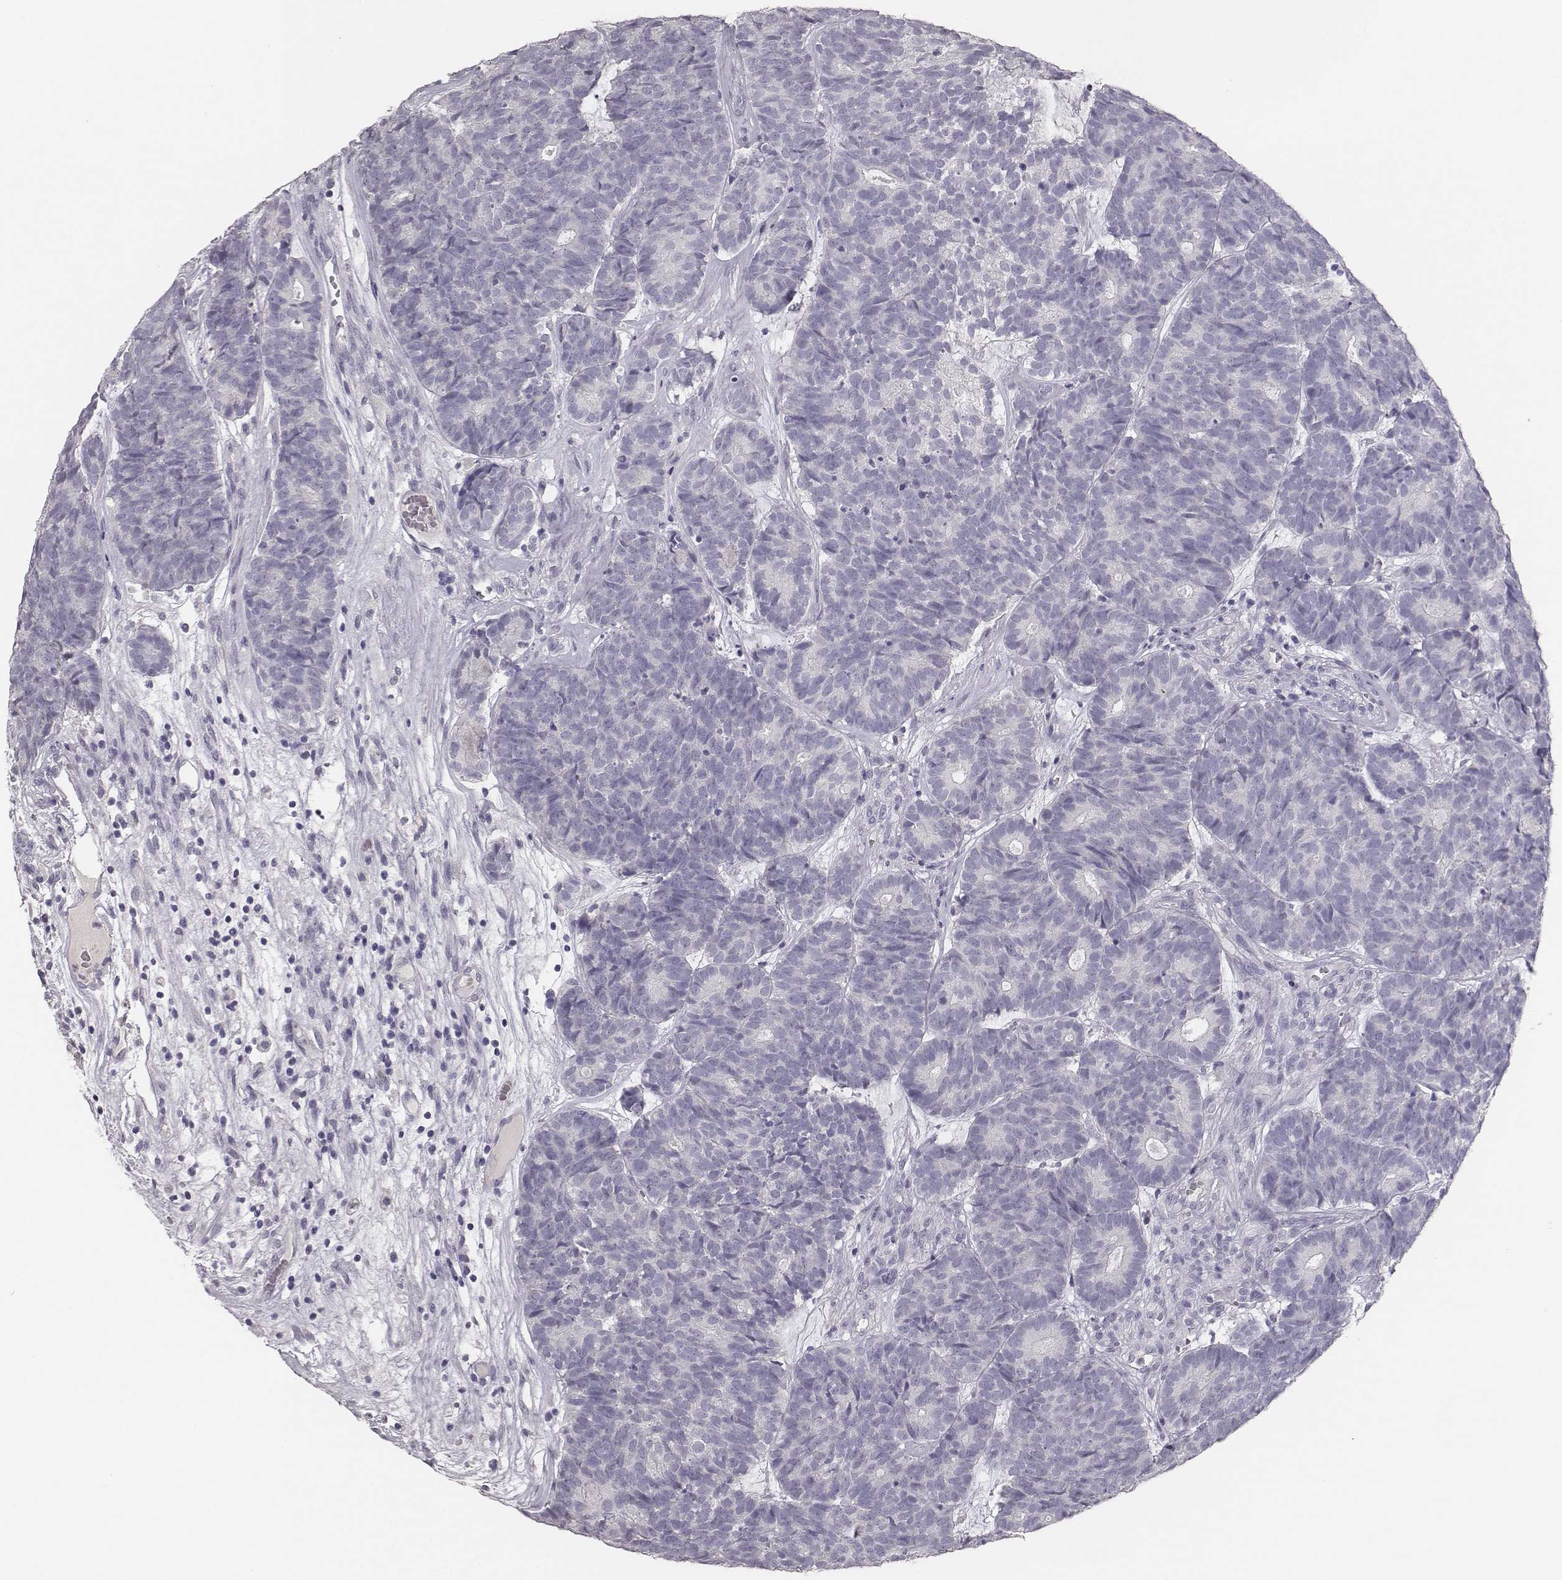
{"staining": {"intensity": "negative", "quantity": "none", "location": "none"}, "tissue": "head and neck cancer", "cell_type": "Tumor cells", "image_type": "cancer", "snomed": [{"axis": "morphology", "description": "Adenocarcinoma, NOS"}, {"axis": "topography", "description": "Head-Neck"}], "caption": "This is a histopathology image of immunohistochemistry (IHC) staining of head and neck adenocarcinoma, which shows no staining in tumor cells. The staining was performed using DAB (3,3'-diaminobenzidine) to visualize the protein expression in brown, while the nuclei were stained in blue with hematoxylin (Magnification: 20x).", "gene": "MYH6", "patient": {"sex": "female", "age": 81}}